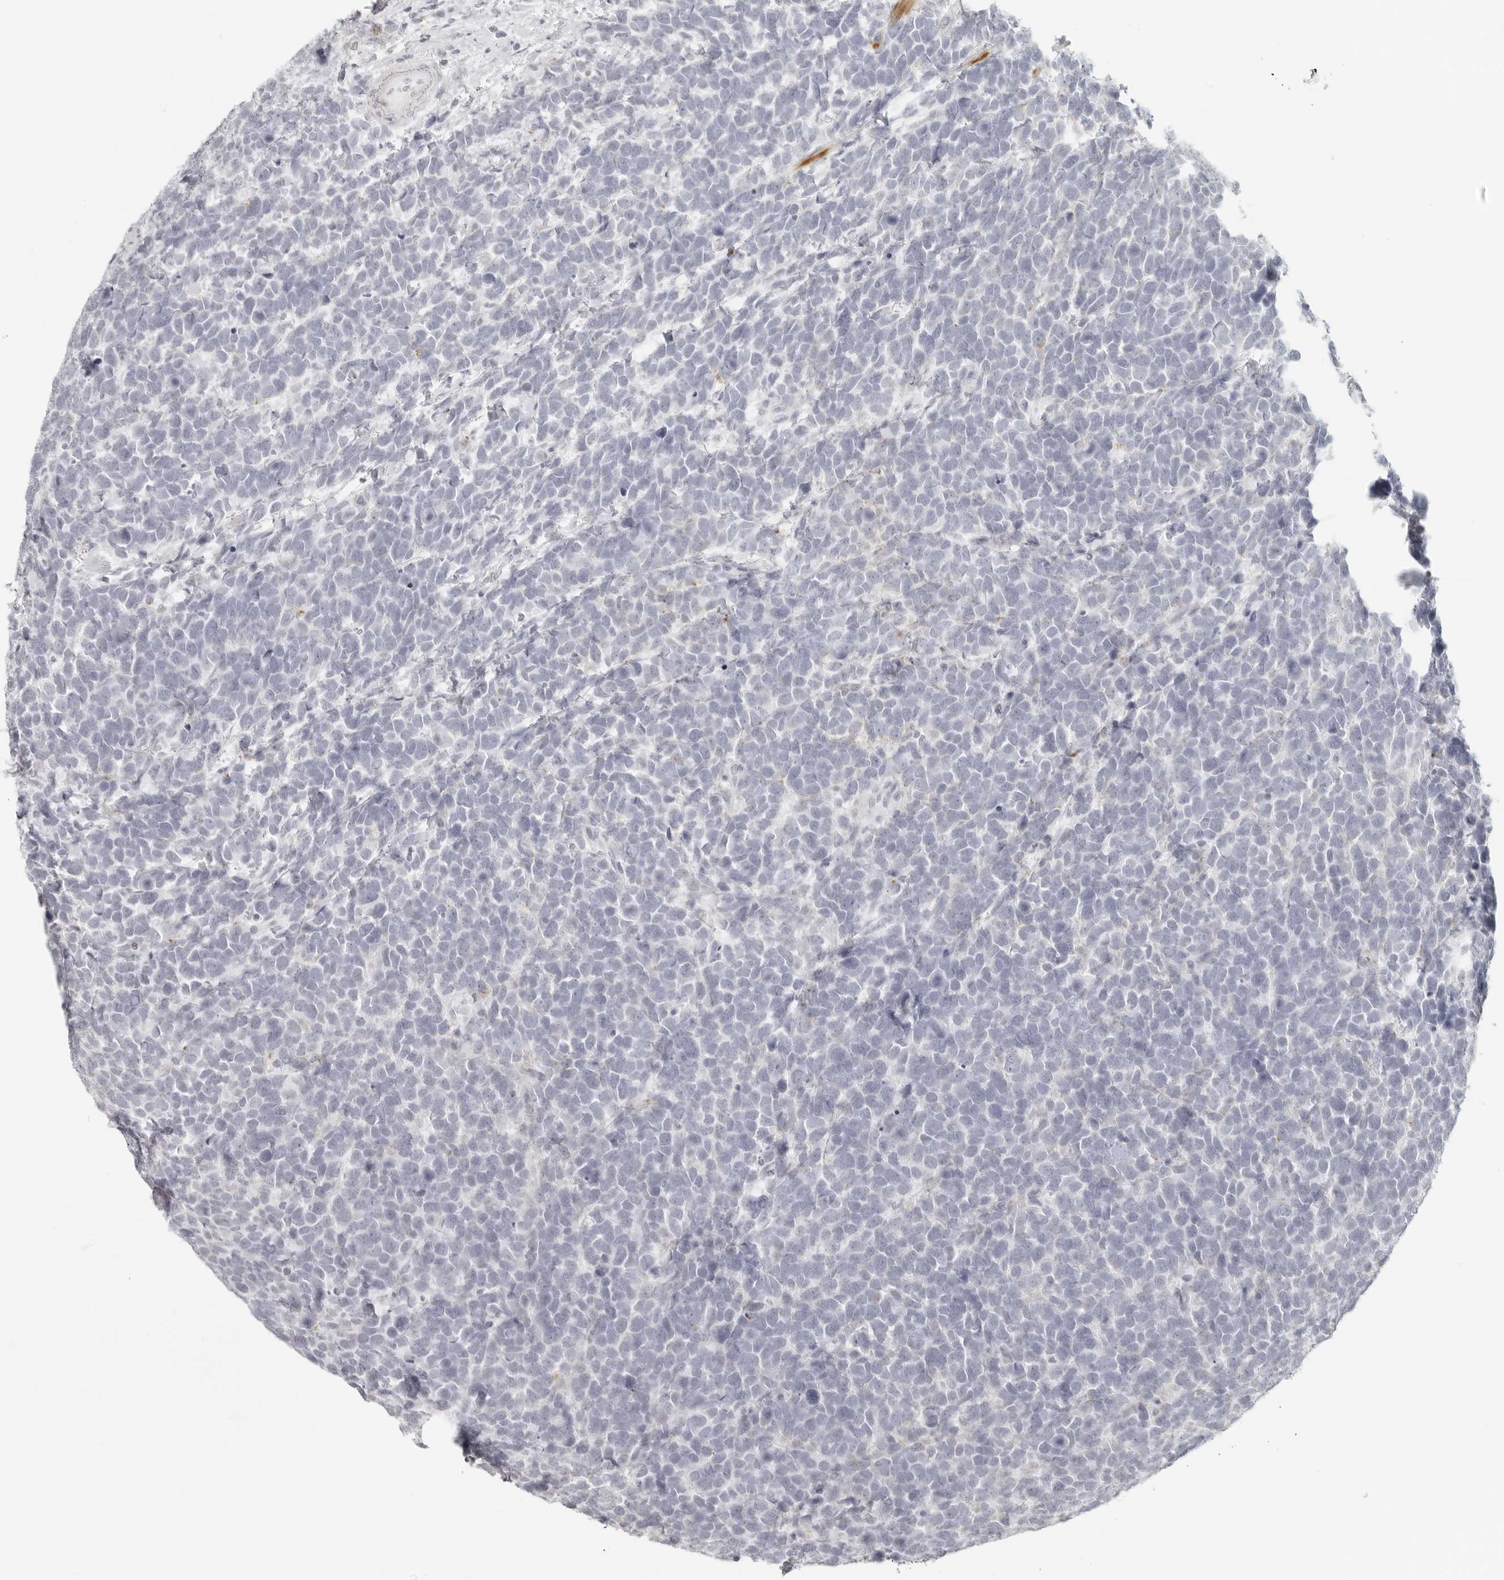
{"staining": {"intensity": "negative", "quantity": "none", "location": "none"}, "tissue": "urothelial cancer", "cell_type": "Tumor cells", "image_type": "cancer", "snomed": [{"axis": "morphology", "description": "Urothelial carcinoma, High grade"}, {"axis": "topography", "description": "Urinary bladder"}], "caption": "High power microscopy image of an immunohistochemistry micrograph of high-grade urothelial carcinoma, revealing no significant staining in tumor cells.", "gene": "RPS6KC1", "patient": {"sex": "female", "age": 82}}